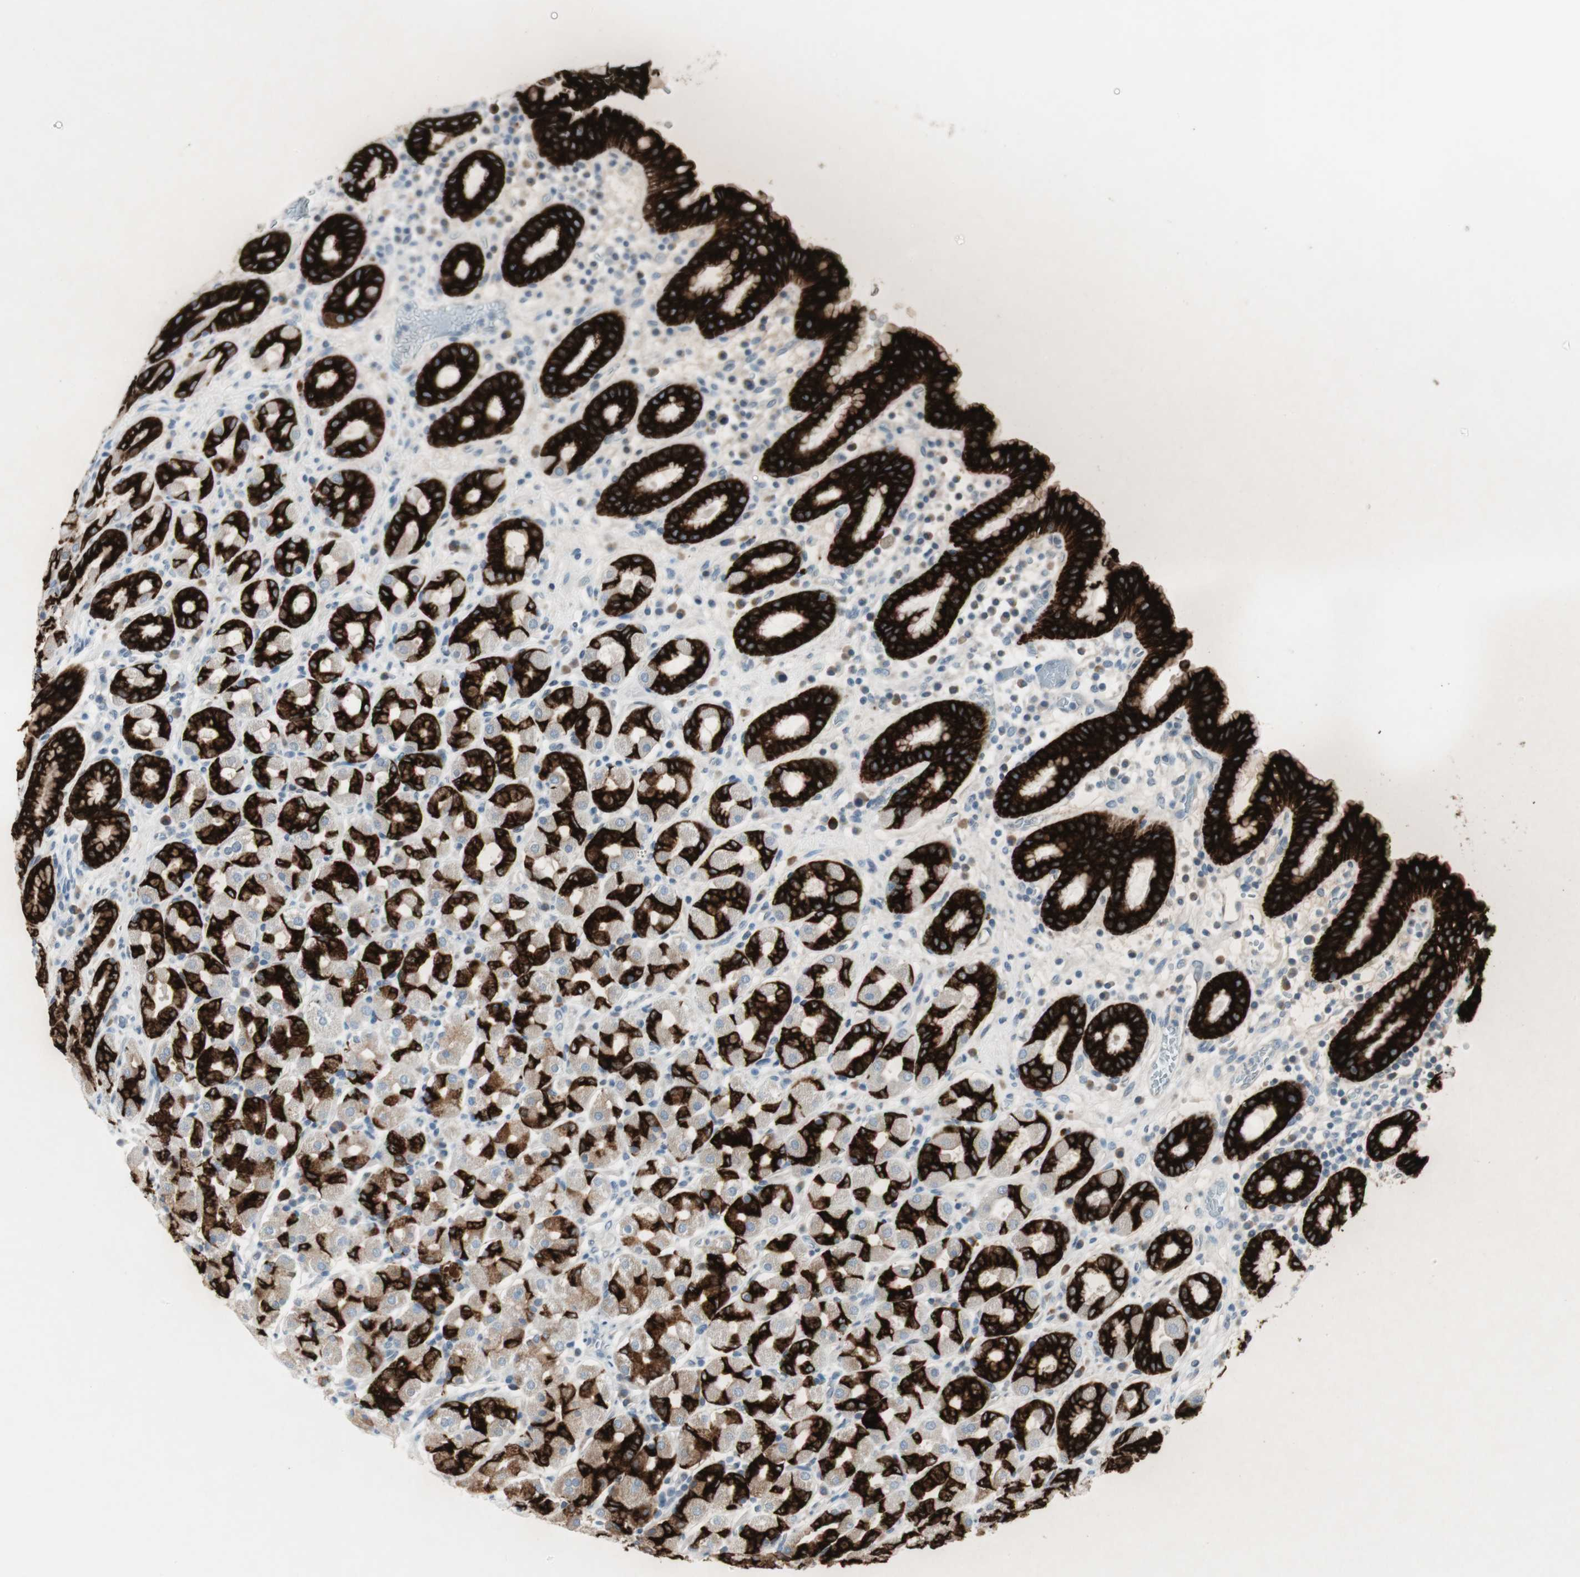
{"staining": {"intensity": "strong", "quantity": "25%-75%", "location": "cytoplasmic/membranous"}, "tissue": "stomach", "cell_type": "Glandular cells", "image_type": "normal", "snomed": [{"axis": "morphology", "description": "Normal tissue, NOS"}, {"axis": "topography", "description": "Stomach, upper"}], "caption": "High-power microscopy captured an immunohistochemistry micrograph of unremarkable stomach, revealing strong cytoplasmic/membranous positivity in about 25%-75% of glandular cells. (Brightfield microscopy of DAB IHC at high magnification).", "gene": "AGR2", "patient": {"sex": "male", "age": 68}}